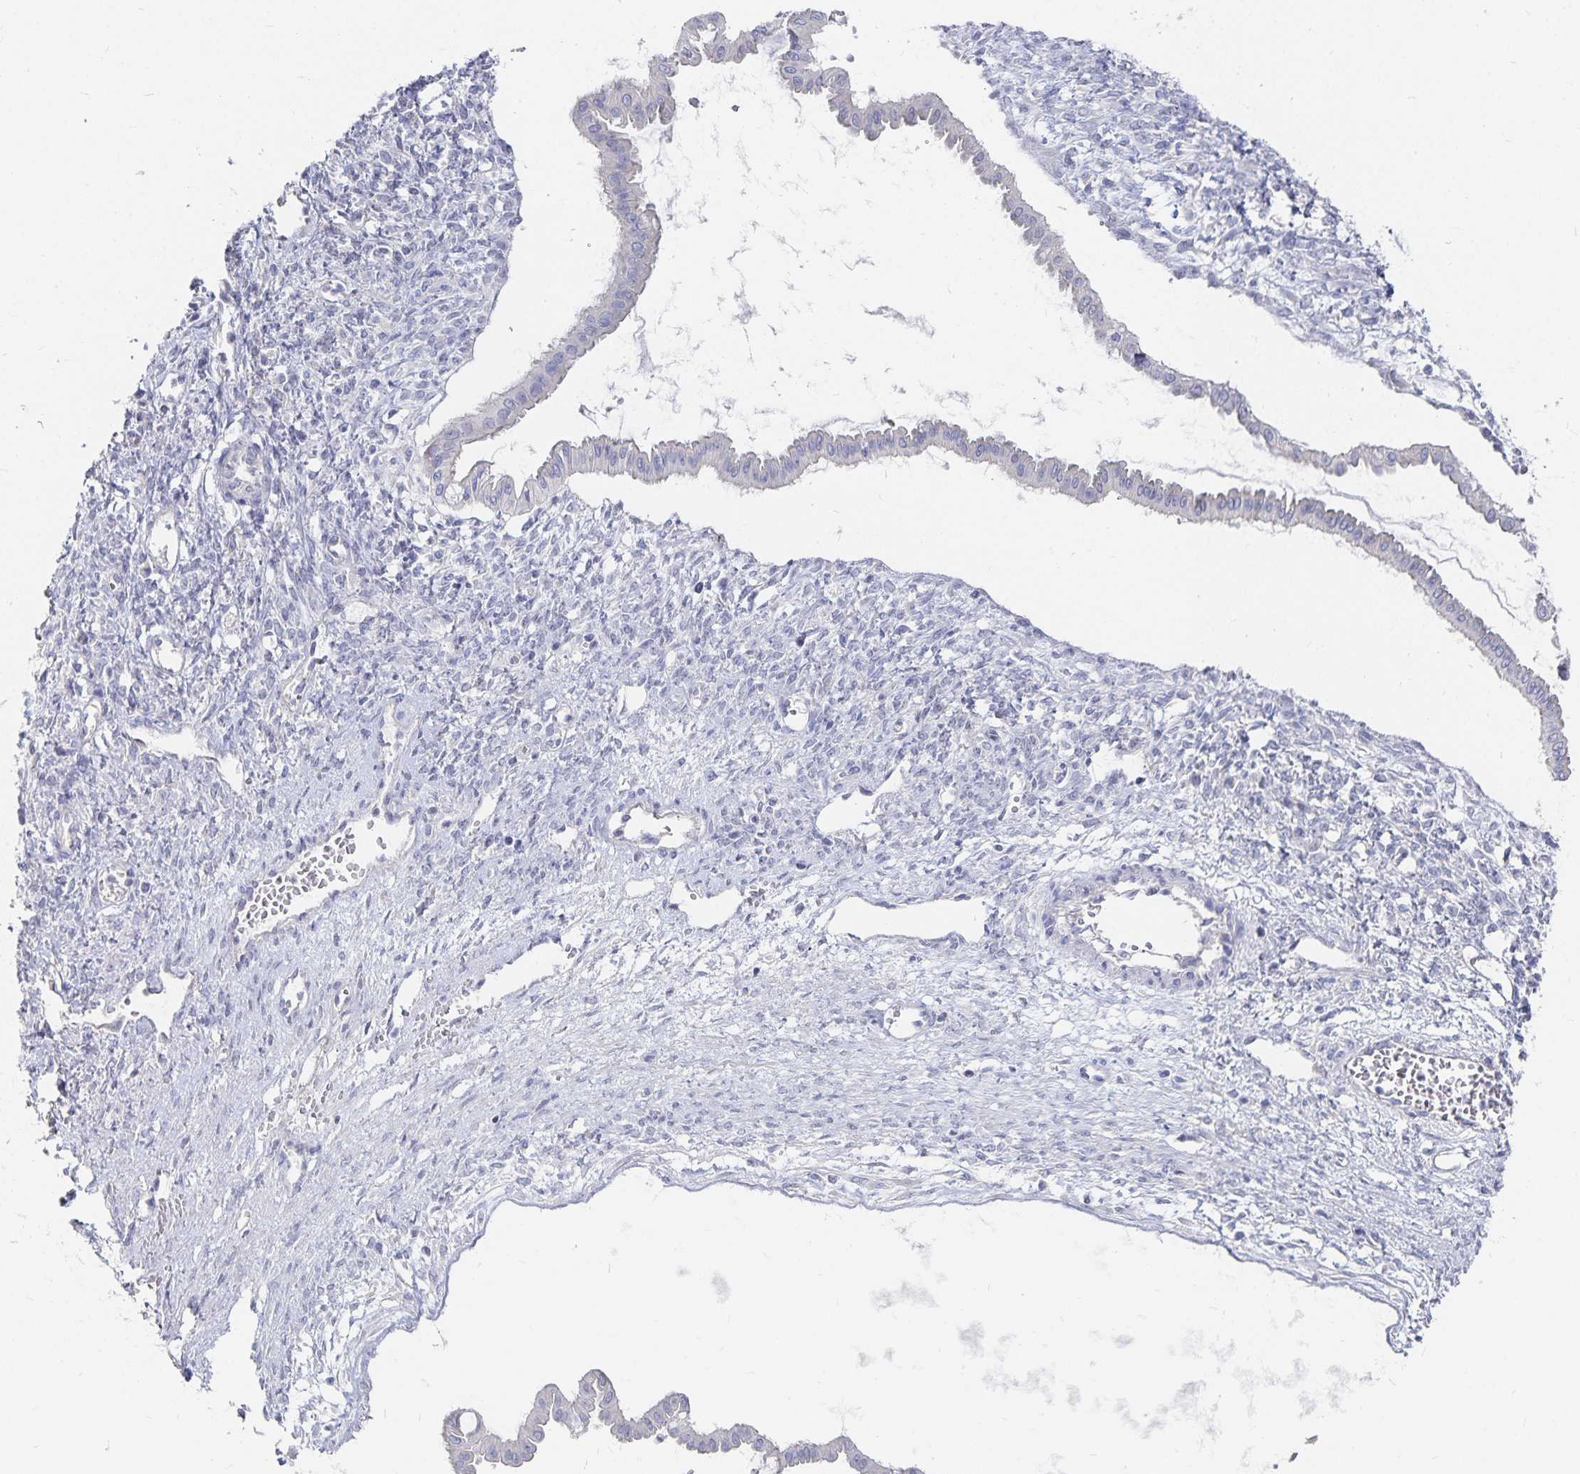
{"staining": {"intensity": "negative", "quantity": "none", "location": "none"}, "tissue": "ovarian cancer", "cell_type": "Tumor cells", "image_type": "cancer", "snomed": [{"axis": "morphology", "description": "Cystadenocarcinoma, mucinous, NOS"}, {"axis": "topography", "description": "Ovary"}], "caption": "Human ovarian mucinous cystadenocarcinoma stained for a protein using immunohistochemistry exhibits no staining in tumor cells.", "gene": "DNAH9", "patient": {"sex": "female", "age": 73}}